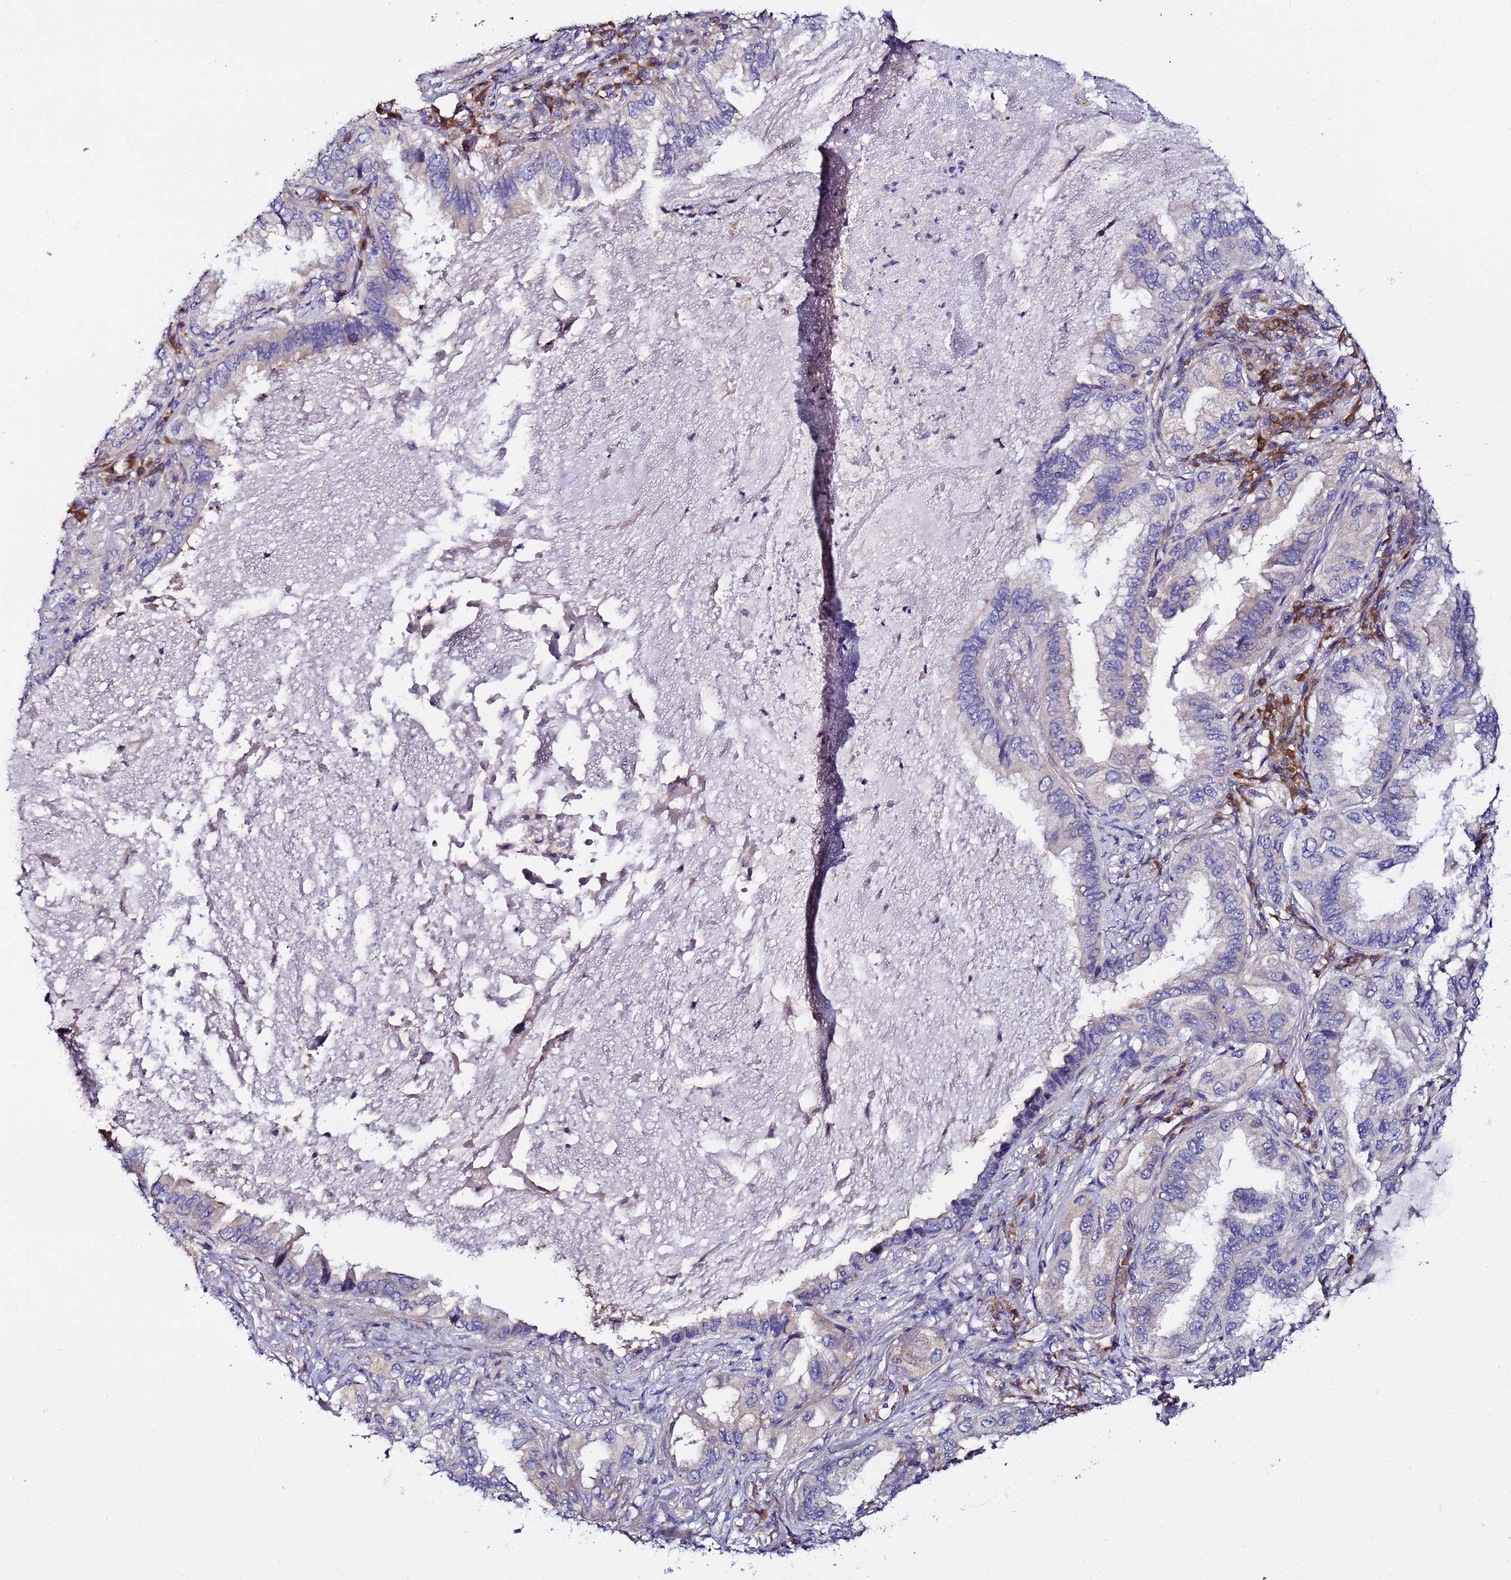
{"staining": {"intensity": "negative", "quantity": "none", "location": "none"}, "tissue": "lung cancer", "cell_type": "Tumor cells", "image_type": "cancer", "snomed": [{"axis": "morphology", "description": "Adenocarcinoma, NOS"}, {"axis": "topography", "description": "Lung"}], "caption": "IHC micrograph of lung adenocarcinoma stained for a protein (brown), which exhibits no staining in tumor cells.", "gene": "JRKL", "patient": {"sex": "female", "age": 69}}